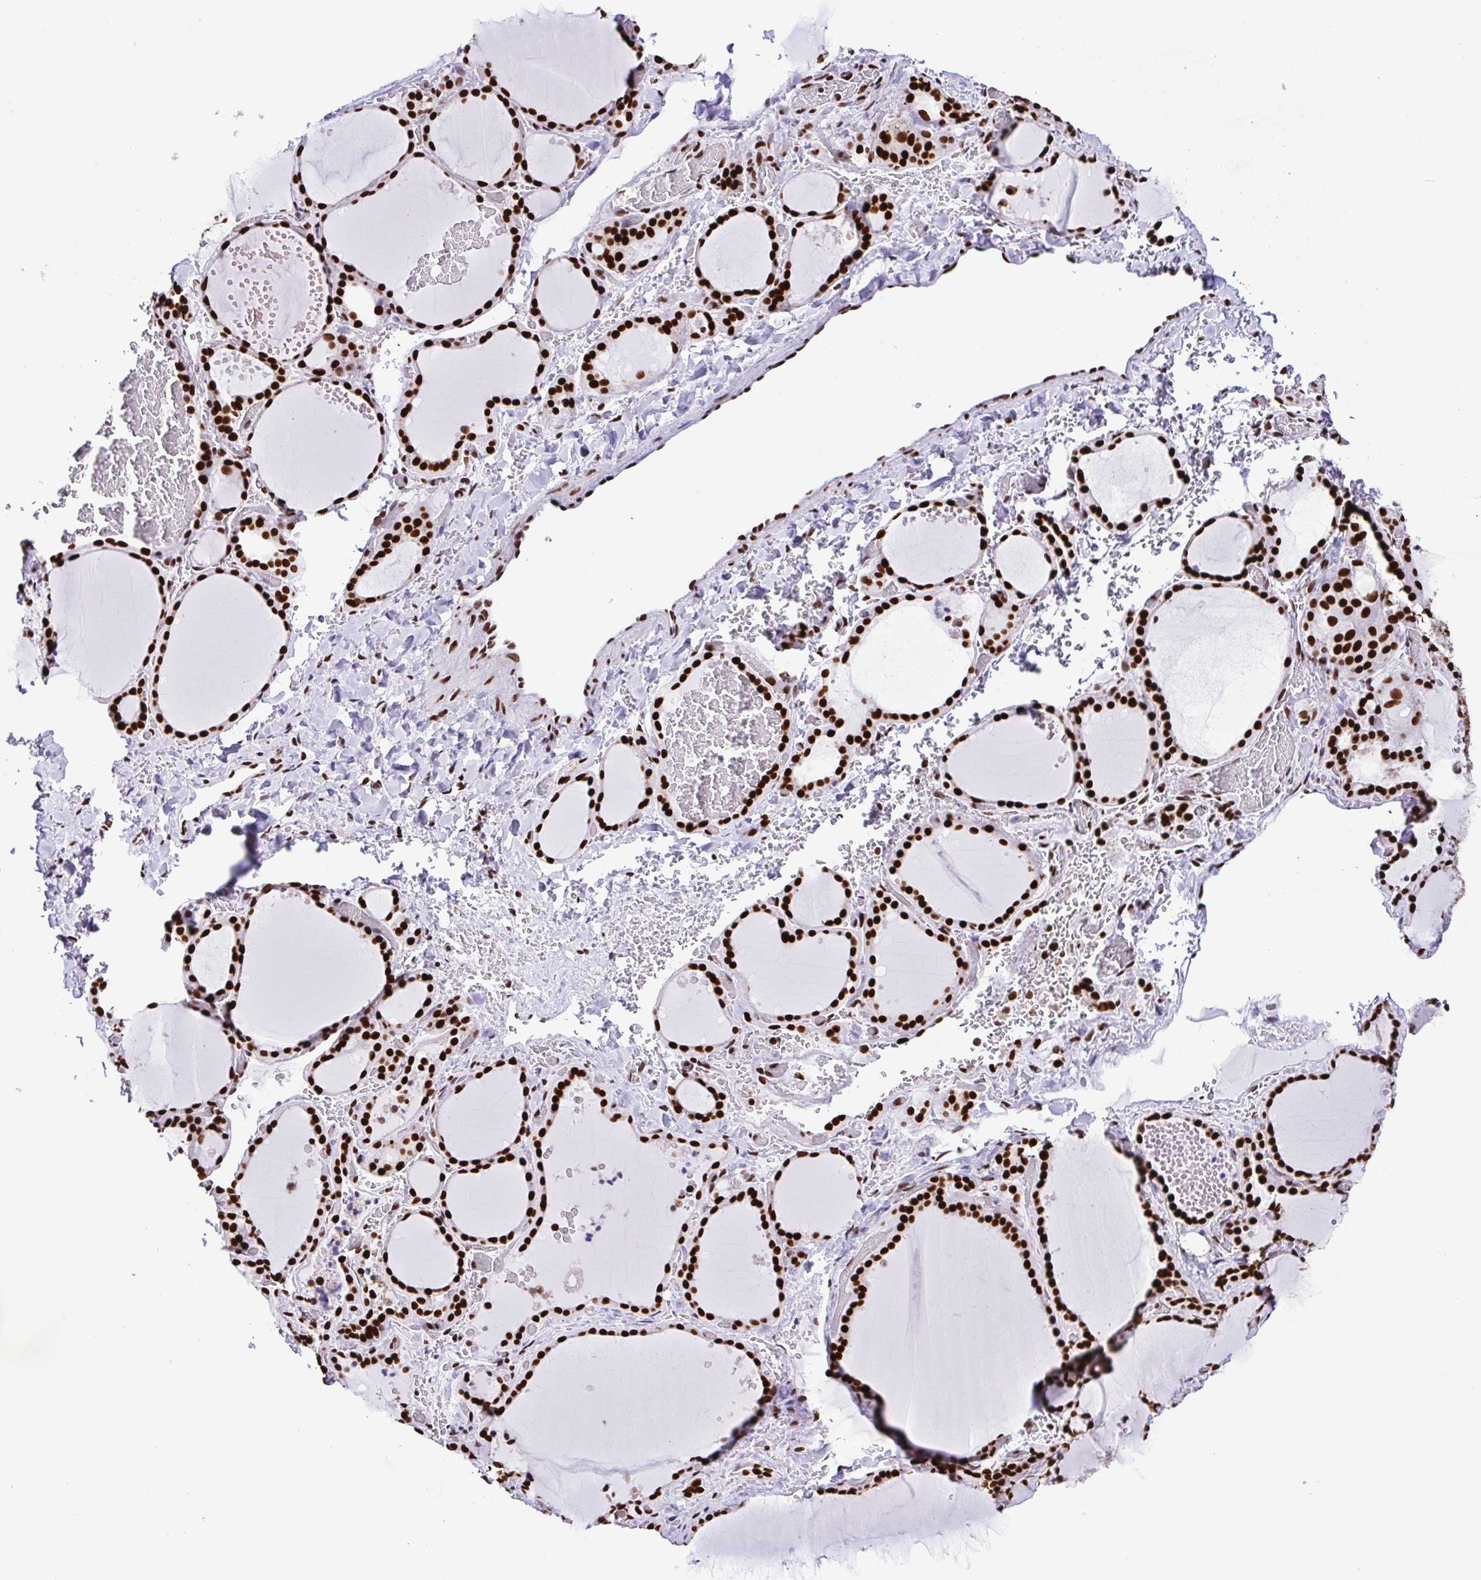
{"staining": {"intensity": "strong", "quantity": ">75%", "location": "nuclear"}, "tissue": "thyroid gland", "cell_type": "Glandular cells", "image_type": "normal", "snomed": [{"axis": "morphology", "description": "Normal tissue, NOS"}, {"axis": "topography", "description": "Thyroid gland"}], "caption": "Strong nuclear protein expression is identified in about >75% of glandular cells in thyroid gland.", "gene": "TRIM28", "patient": {"sex": "female", "age": 36}}